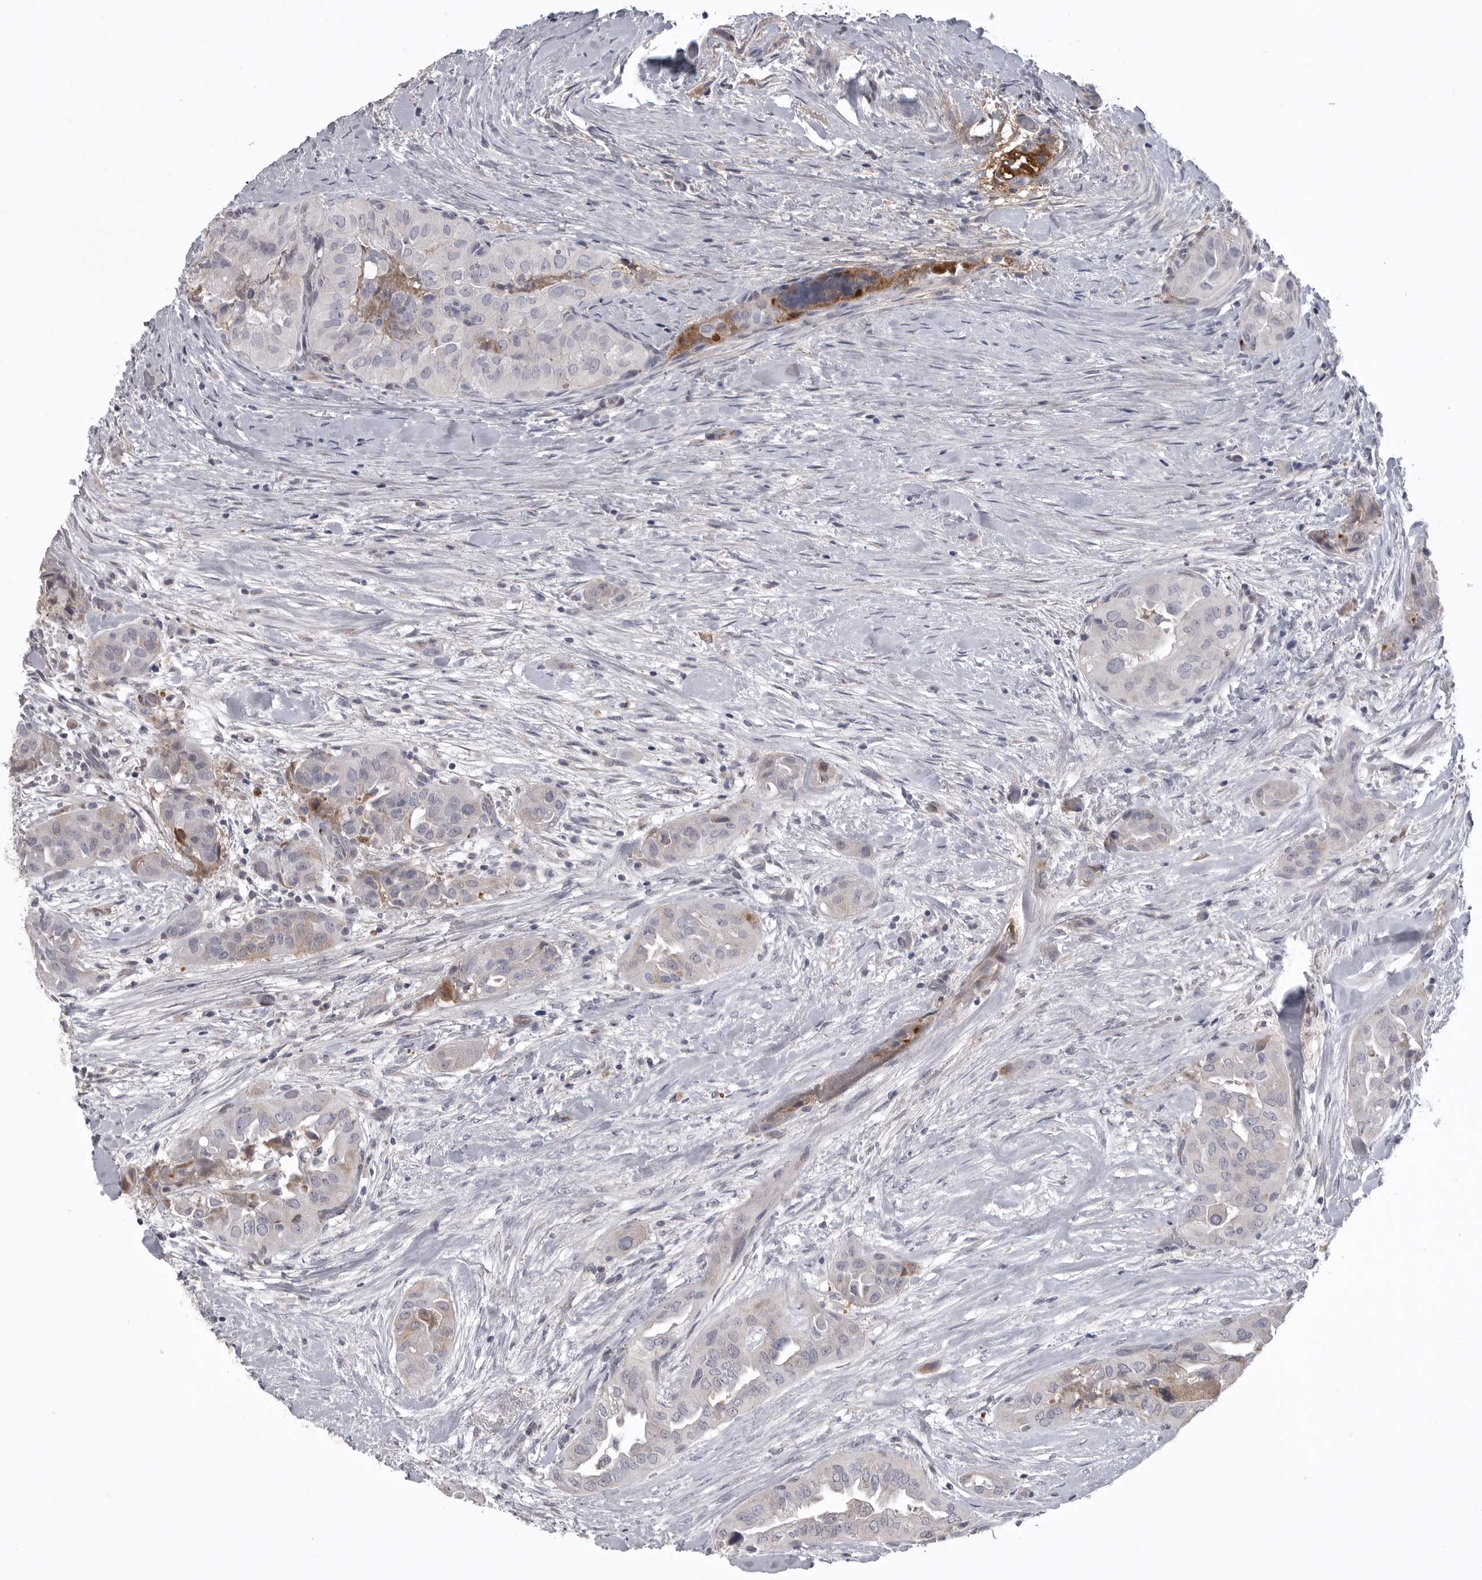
{"staining": {"intensity": "negative", "quantity": "none", "location": "none"}, "tissue": "thyroid cancer", "cell_type": "Tumor cells", "image_type": "cancer", "snomed": [{"axis": "morphology", "description": "Papillary adenocarcinoma, NOS"}, {"axis": "topography", "description": "Thyroid gland"}], "caption": "Immunohistochemistry of human thyroid cancer (papillary adenocarcinoma) demonstrates no staining in tumor cells. Brightfield microscopy of IHC stained with DAB (brown) and hematoxylin (blue), captured at high magnification.", "gene": "SERPING1", "patient": {"sex": "female", "age": 59}}